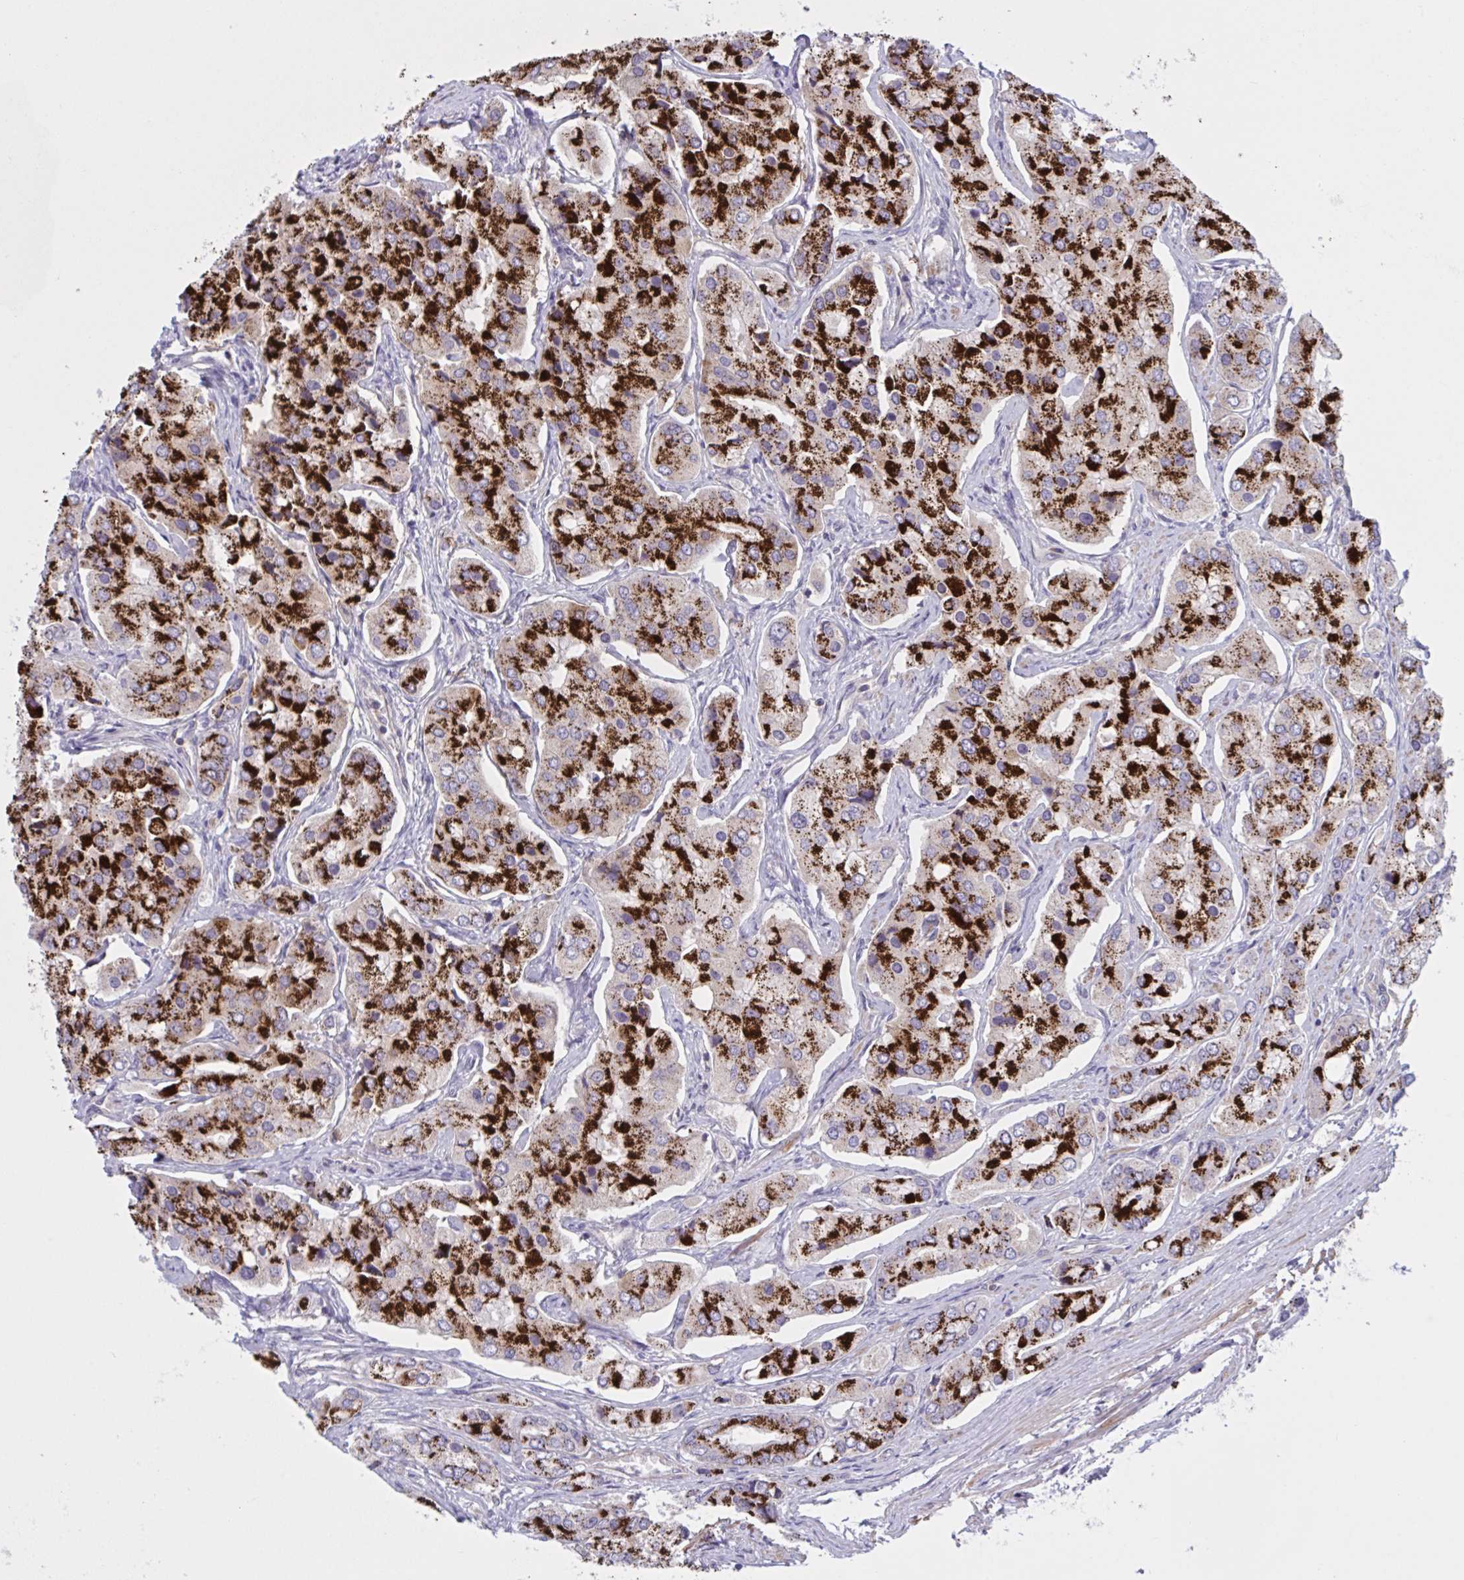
{"staining": {"intensity": "strong", "quantity": ">75%", "location": "cytoplasmic/membranous"}, "tissue": "prostate cancer", "cell_type": "Tumor cells", "image_type": "cancer", "snomed": [{"axis": "morphology", "description": "Adenocarcinoma, Low grade"}, {"axis": "topography", "description": "Prostate"}], "caption": "DAB immunohistochemical staining of prostate cancer demonstrates strong cytoplasmic/membranous protein staining in about >75% of tumor cells.", "gene": "WNT9B", "patient": {"sex": "male", "age": 69}}